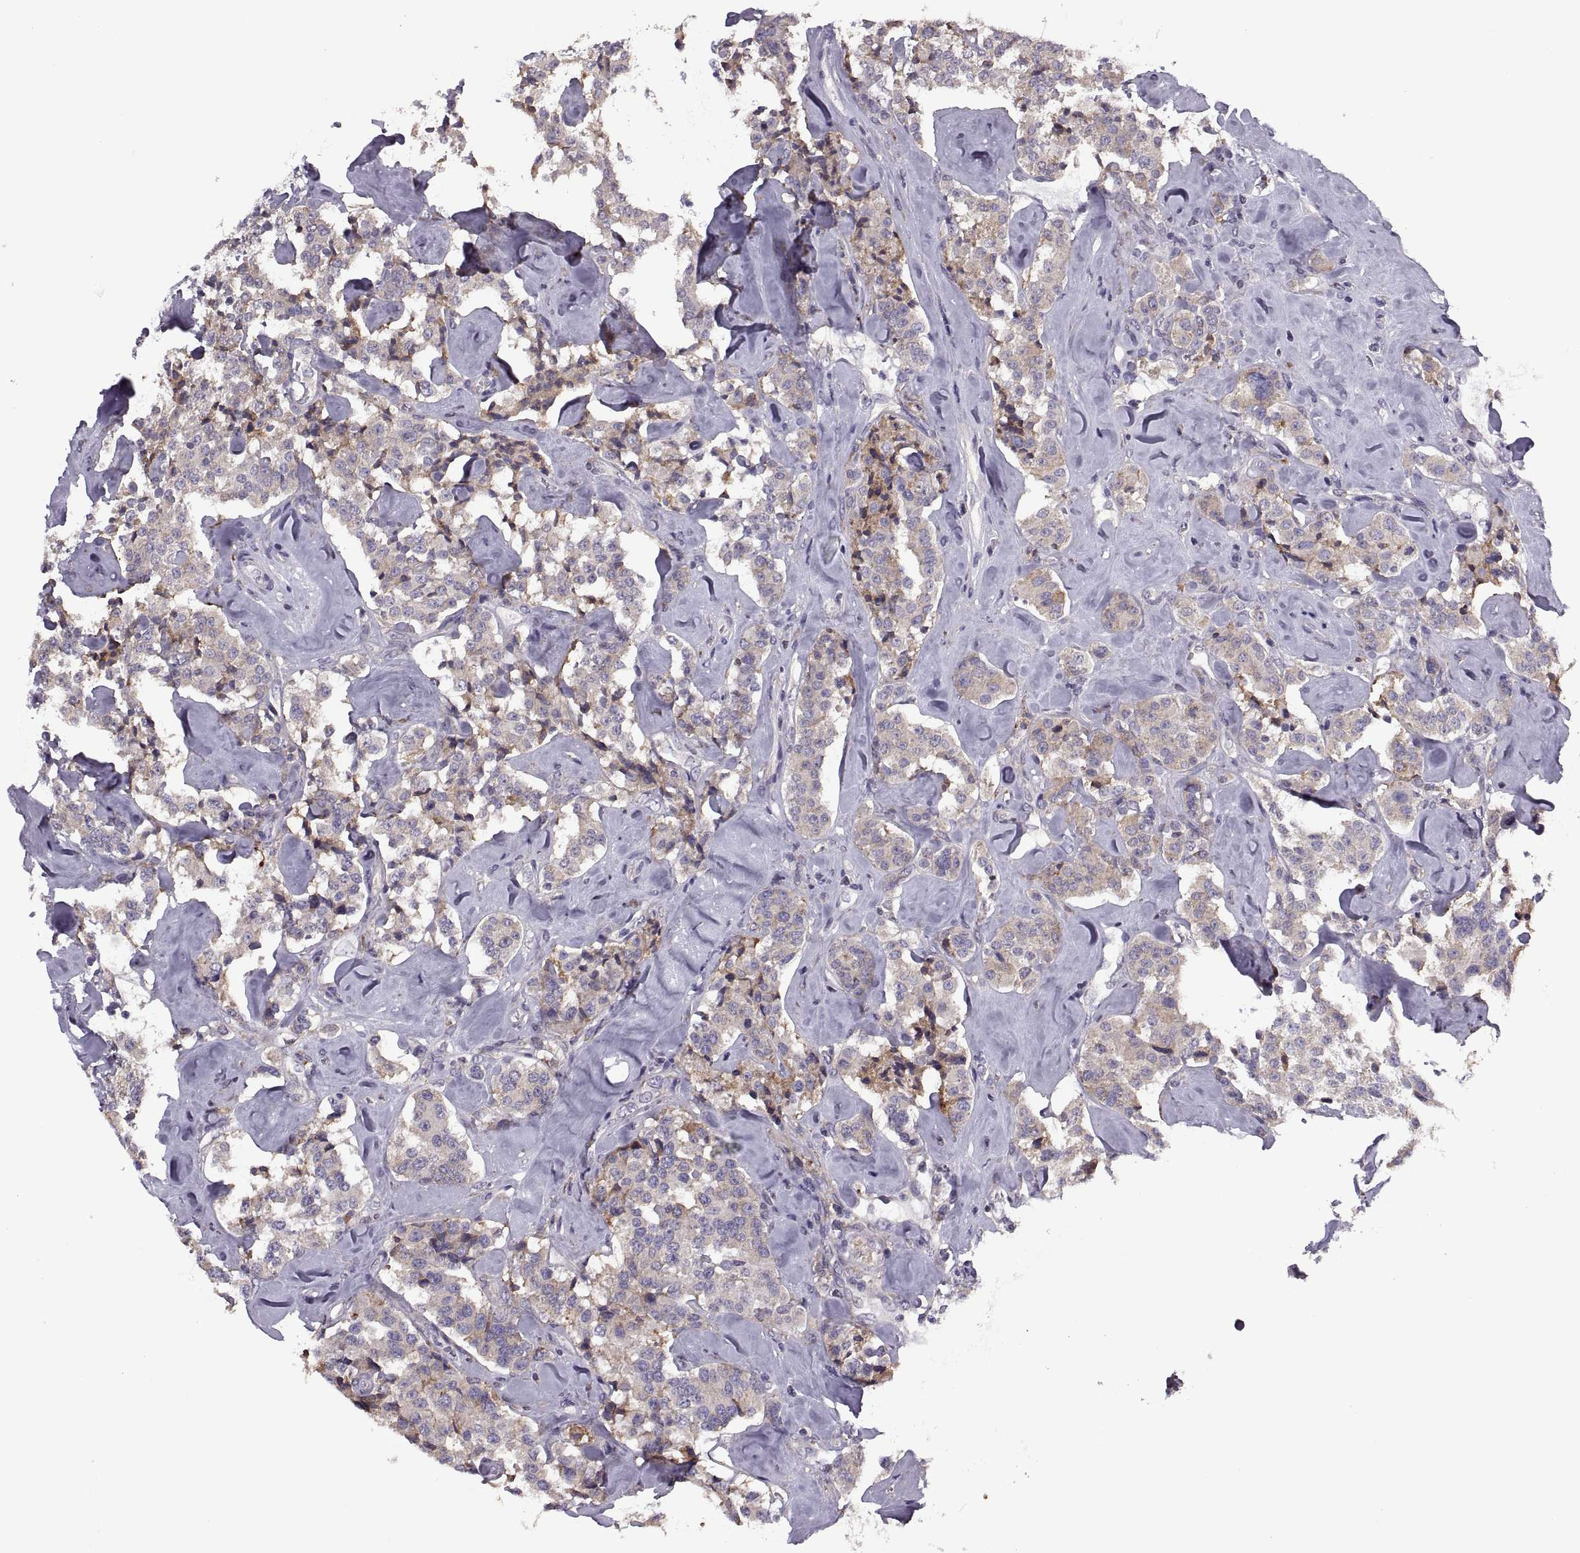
{"staining": {"intensity": "moderate", "quantity": "25%-75%", "location": "cytoplasmic/membranous"}, "tissue": "carcinoid", "cell_type": "Tumor cells", "image_type": "cancer", "snomed": [{"axis": "morphology", "description": "Carcinoid, malignant, NOS"}, {"axis": "topography", "description": "Pancreas"}], "caption": "Immunohistochemistry (IHC) micrograph of neoplastic tissue: carcinoid (malignant) stained using IHC exhibits medium levels of moderate protein expression localized specifically in the cytoplasmic/membranous of tumor cells, appearing as a cytoplasmic/membranous brown color.", "gene": "LETM2", "patient": {"sex": "male", "age": 41}}